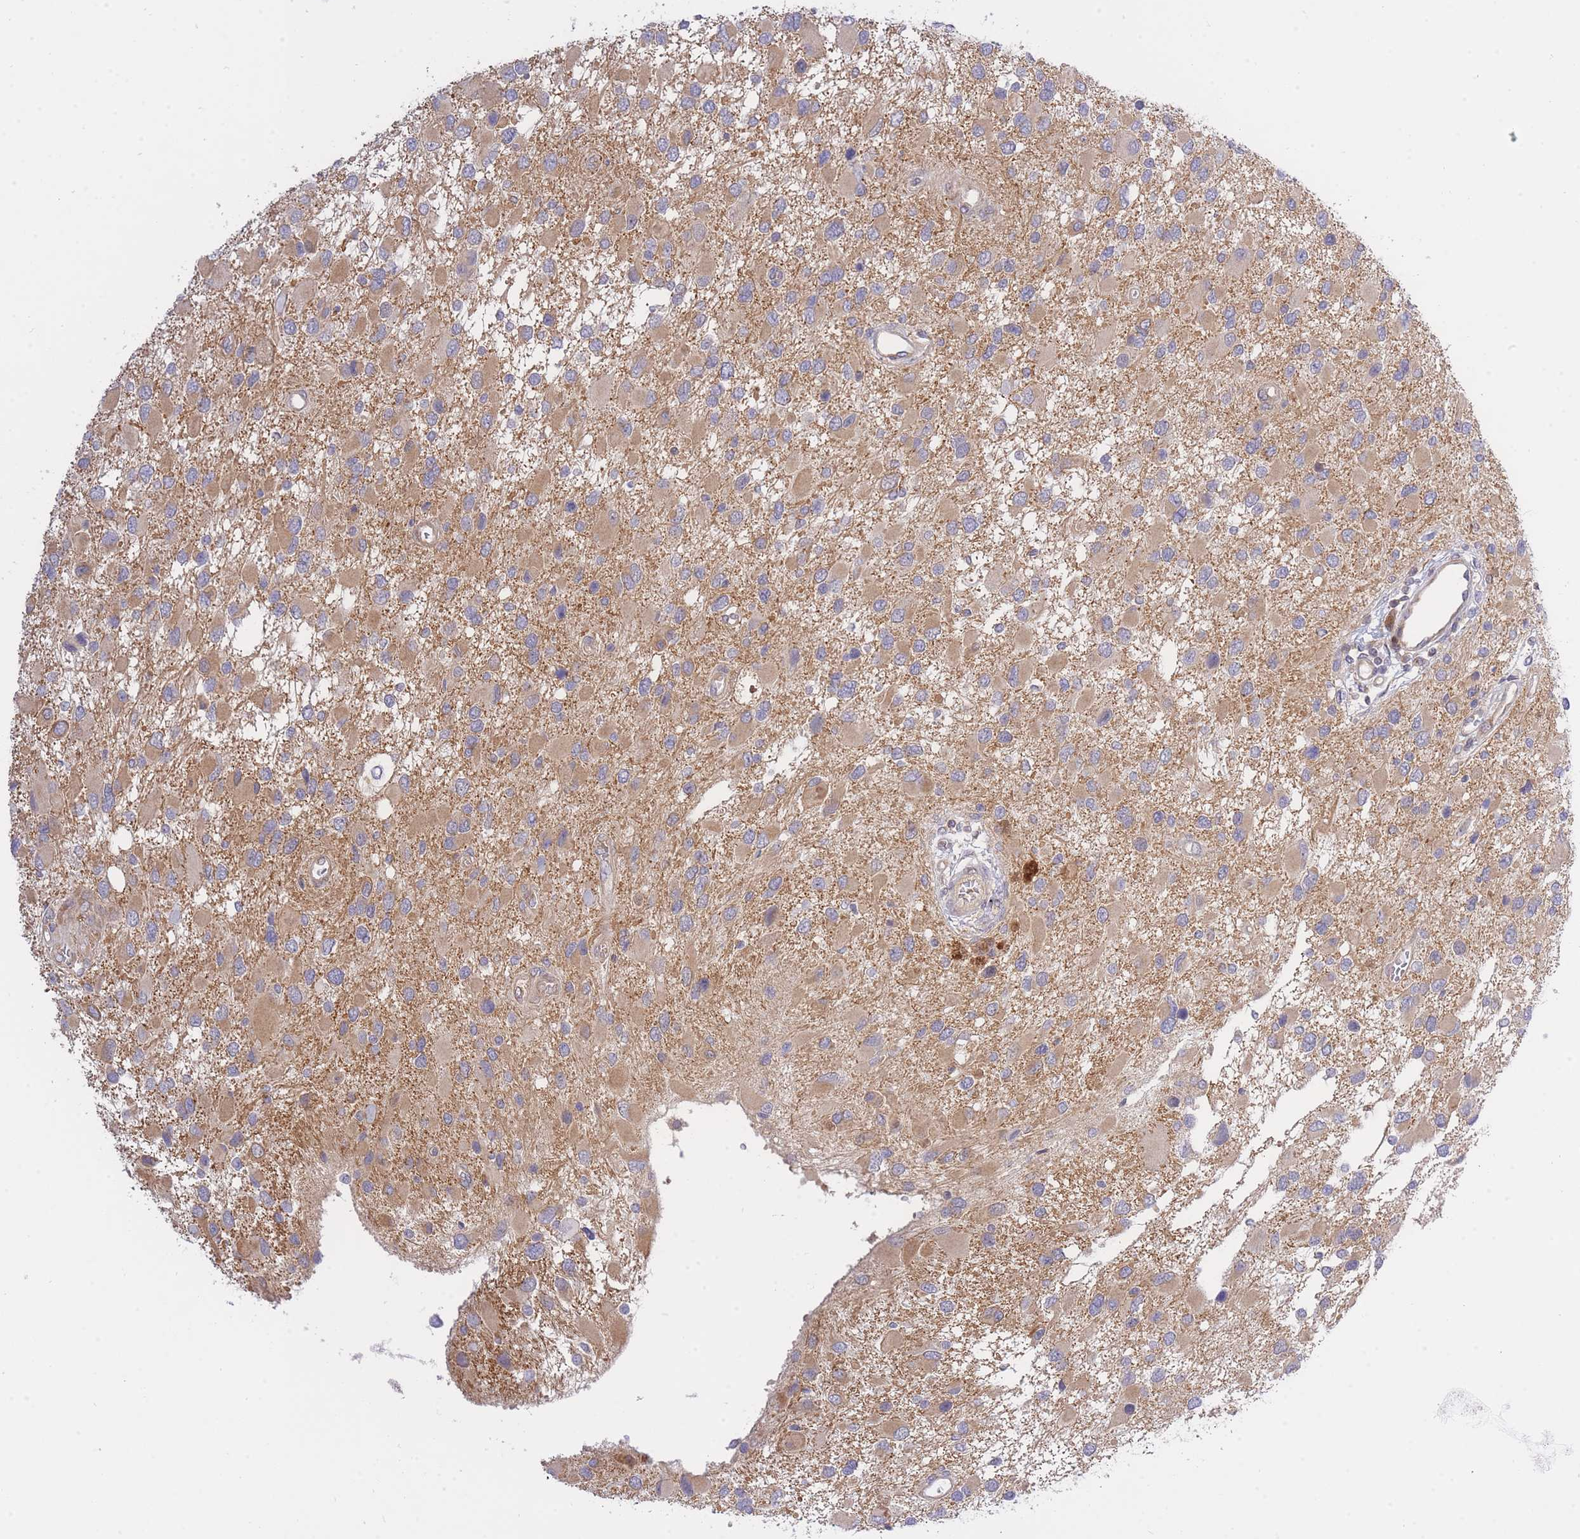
{"staining": {"intensity": "weak", "quantity": ">75%", "location": "cytoplasmic/membranous"}, "tissue": "glioma", "cell_type": "Tumor cells", "image_type": "cancer", "snomed": [{"axis": "morphology", "description": "Glioma, malignant, High grade"}, {"axis": "topography", "description": "Brain"}], "caption": "Immunohistochemical staining of malignant glioma (high-grade) reveals low levels of weak cytoplasmic/membranous staining in about >75% of tumor cells. (Stains: DAB (3,3'-diaminobenzidine) in brown, nuclei in blue, Microscopy: brightfield microscopy at high magnification).", "gene": "EIF2B2", "patient": {"sex": "male", "age": 53}}